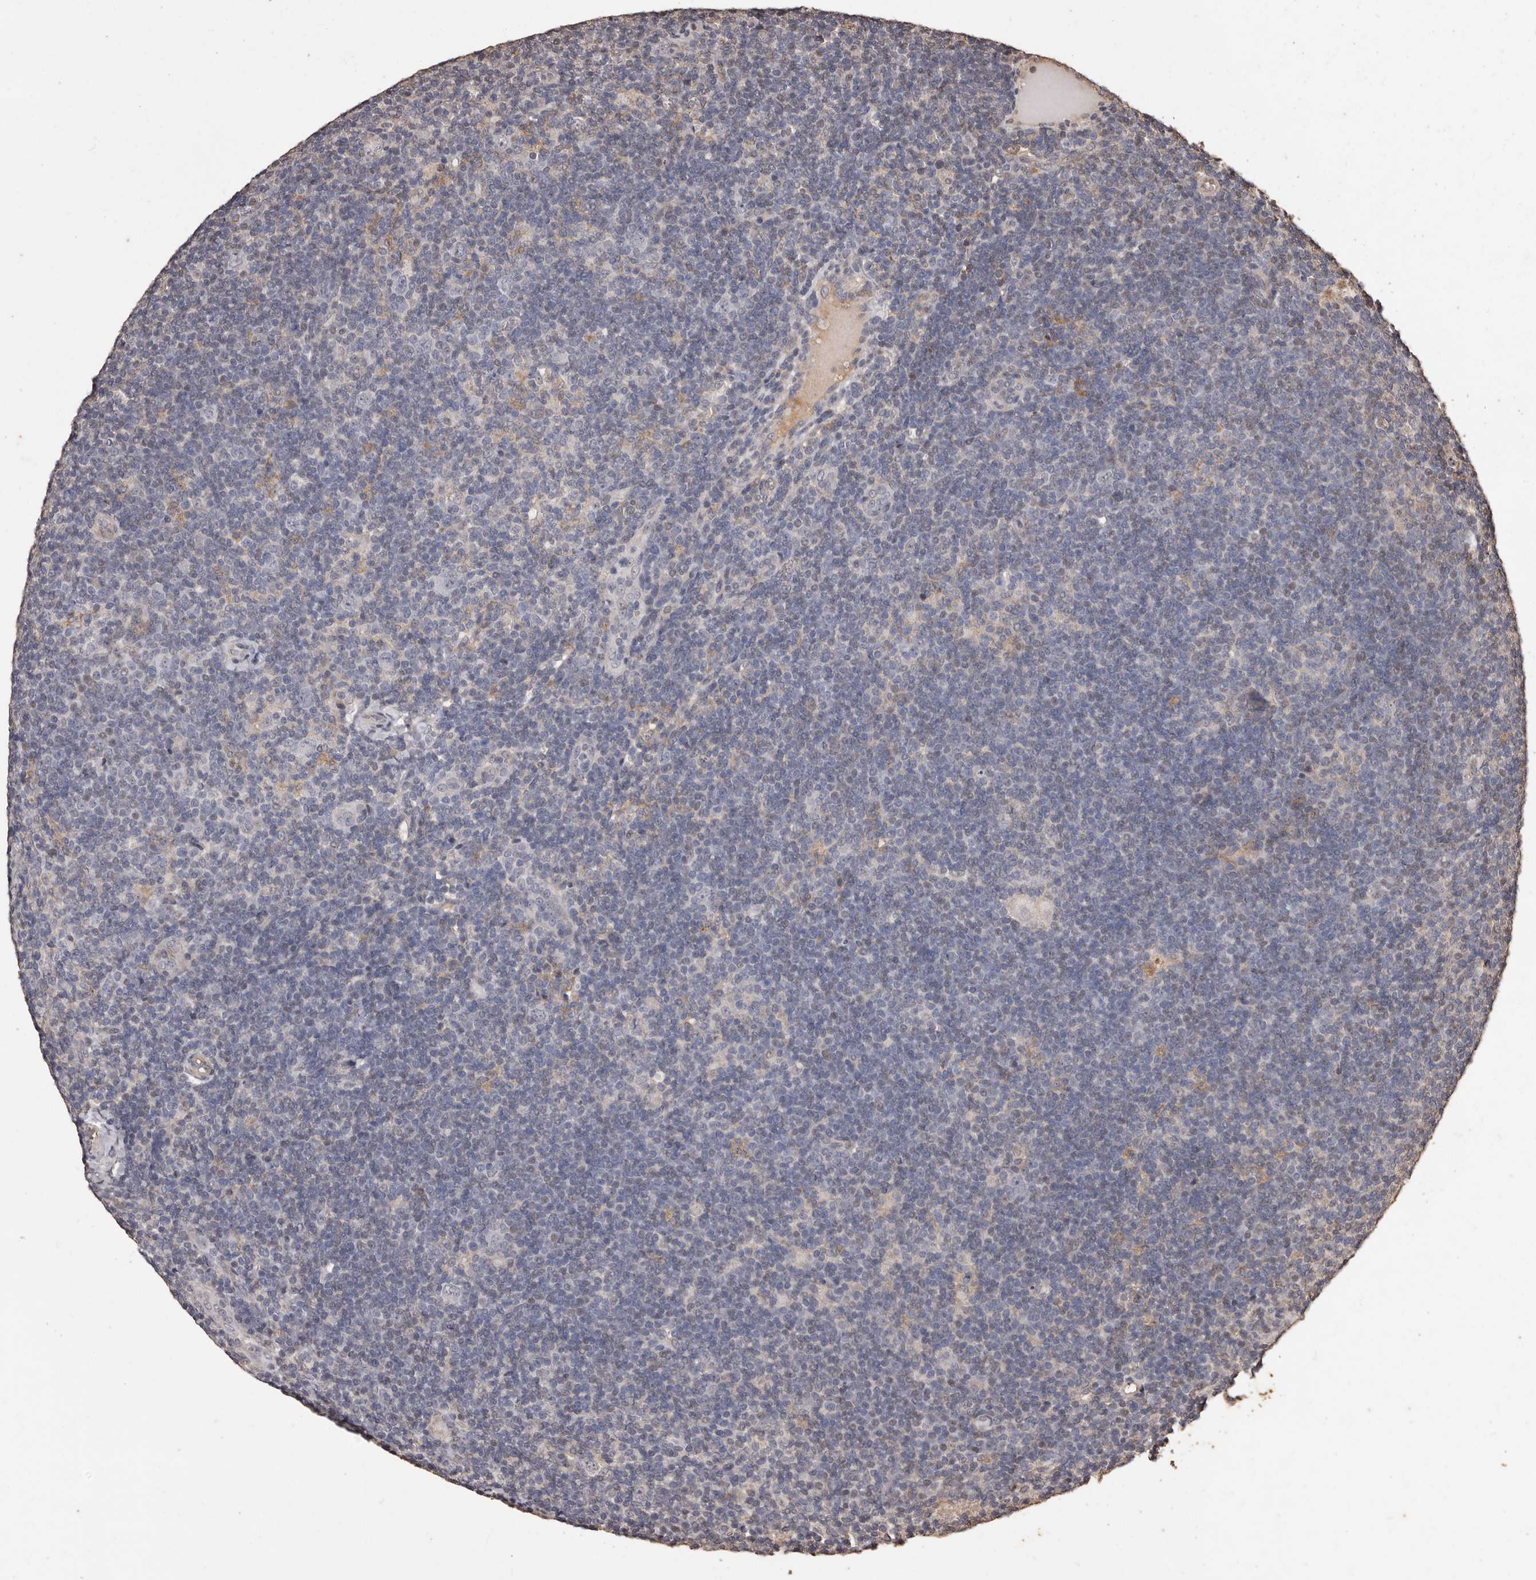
{"staining": {"intensity": "negative", "quantity": "none", "location": "none"}, "tissue": "lymphoma", "cell_type": "Tumor cells", "image_type": "cancer", "snomed": [{"axis": "morphology", "description": "Hodgkin's disease, NOS"}, {"axis": "topography", "description": "Lymph node"}], "caption": "A micrograph of human Hodgkin's disease is negative for staining in tumor cells. (Stains: DAB (3,3'-diaminobenzidine) immunohistochemistry with hematoxylin counter stain, Microscopy: brightfield microscopy at high magnification).", "gene": "NAV1", "patient": {"sex": "female", "age": 57}}